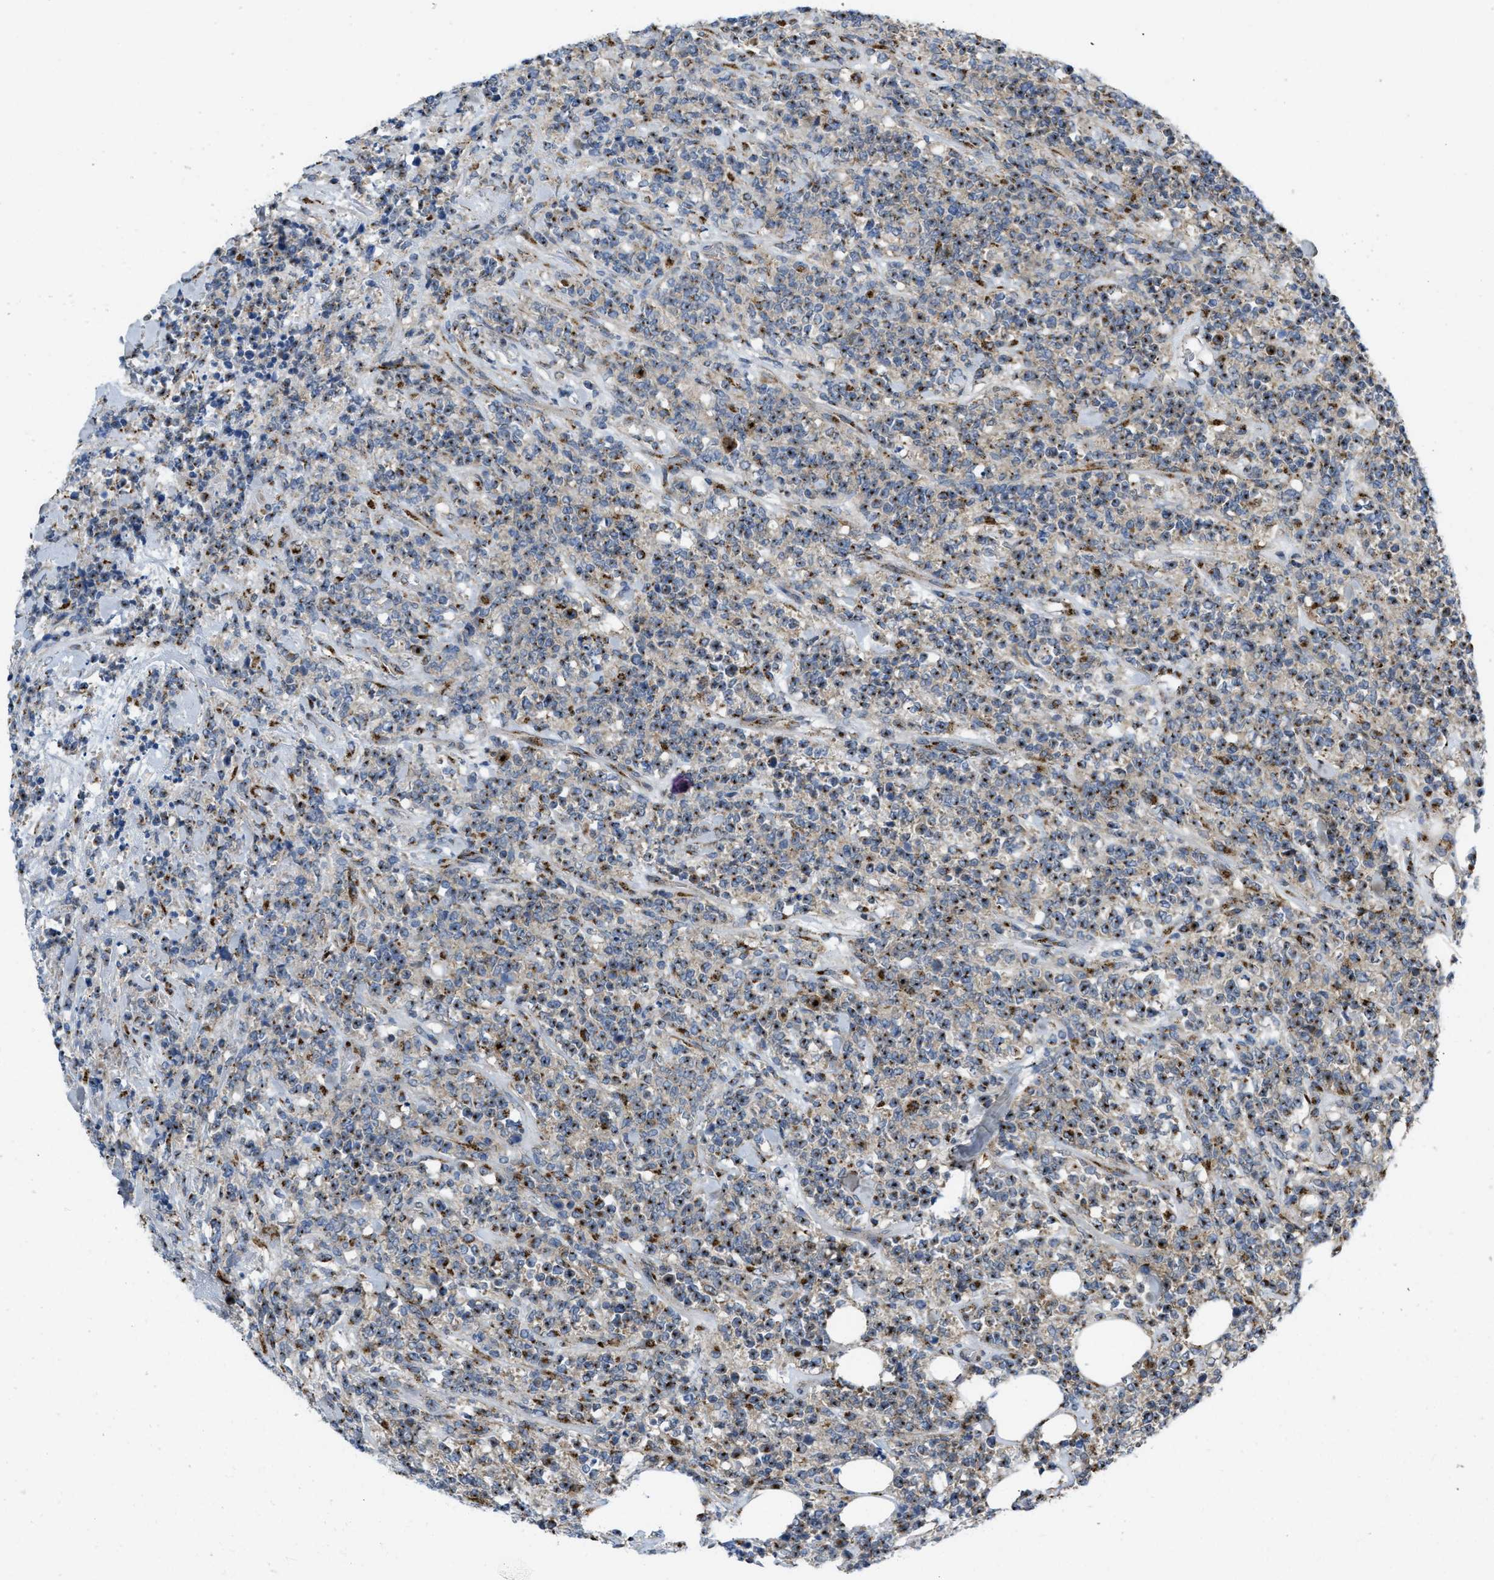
{"staining": {"intensity": "moderate", "quantity": "25%-75%", "location": "cytoplasmic/membranous"}, "tissue": "lymphoma", "cell_type": "Tumor cells", "image_type": "cancer", "snomed": [{"axis": "morphology", "description": "Malignant lymphoma, non-Hodgkin's type, High grade"}, {"axis": "topography", "description": "Soft tissue"}], "caption": "This micrograph exhibits immunohistochemistry staining of human high-grade malignant lymphoma, non-Hodgkin's type, with medium moderate cytoplasmic/membranous expression in about 25%-75% of tumor cells.", "gene": "ZNF70", "patient": {"sex": "male", "age": 18}}